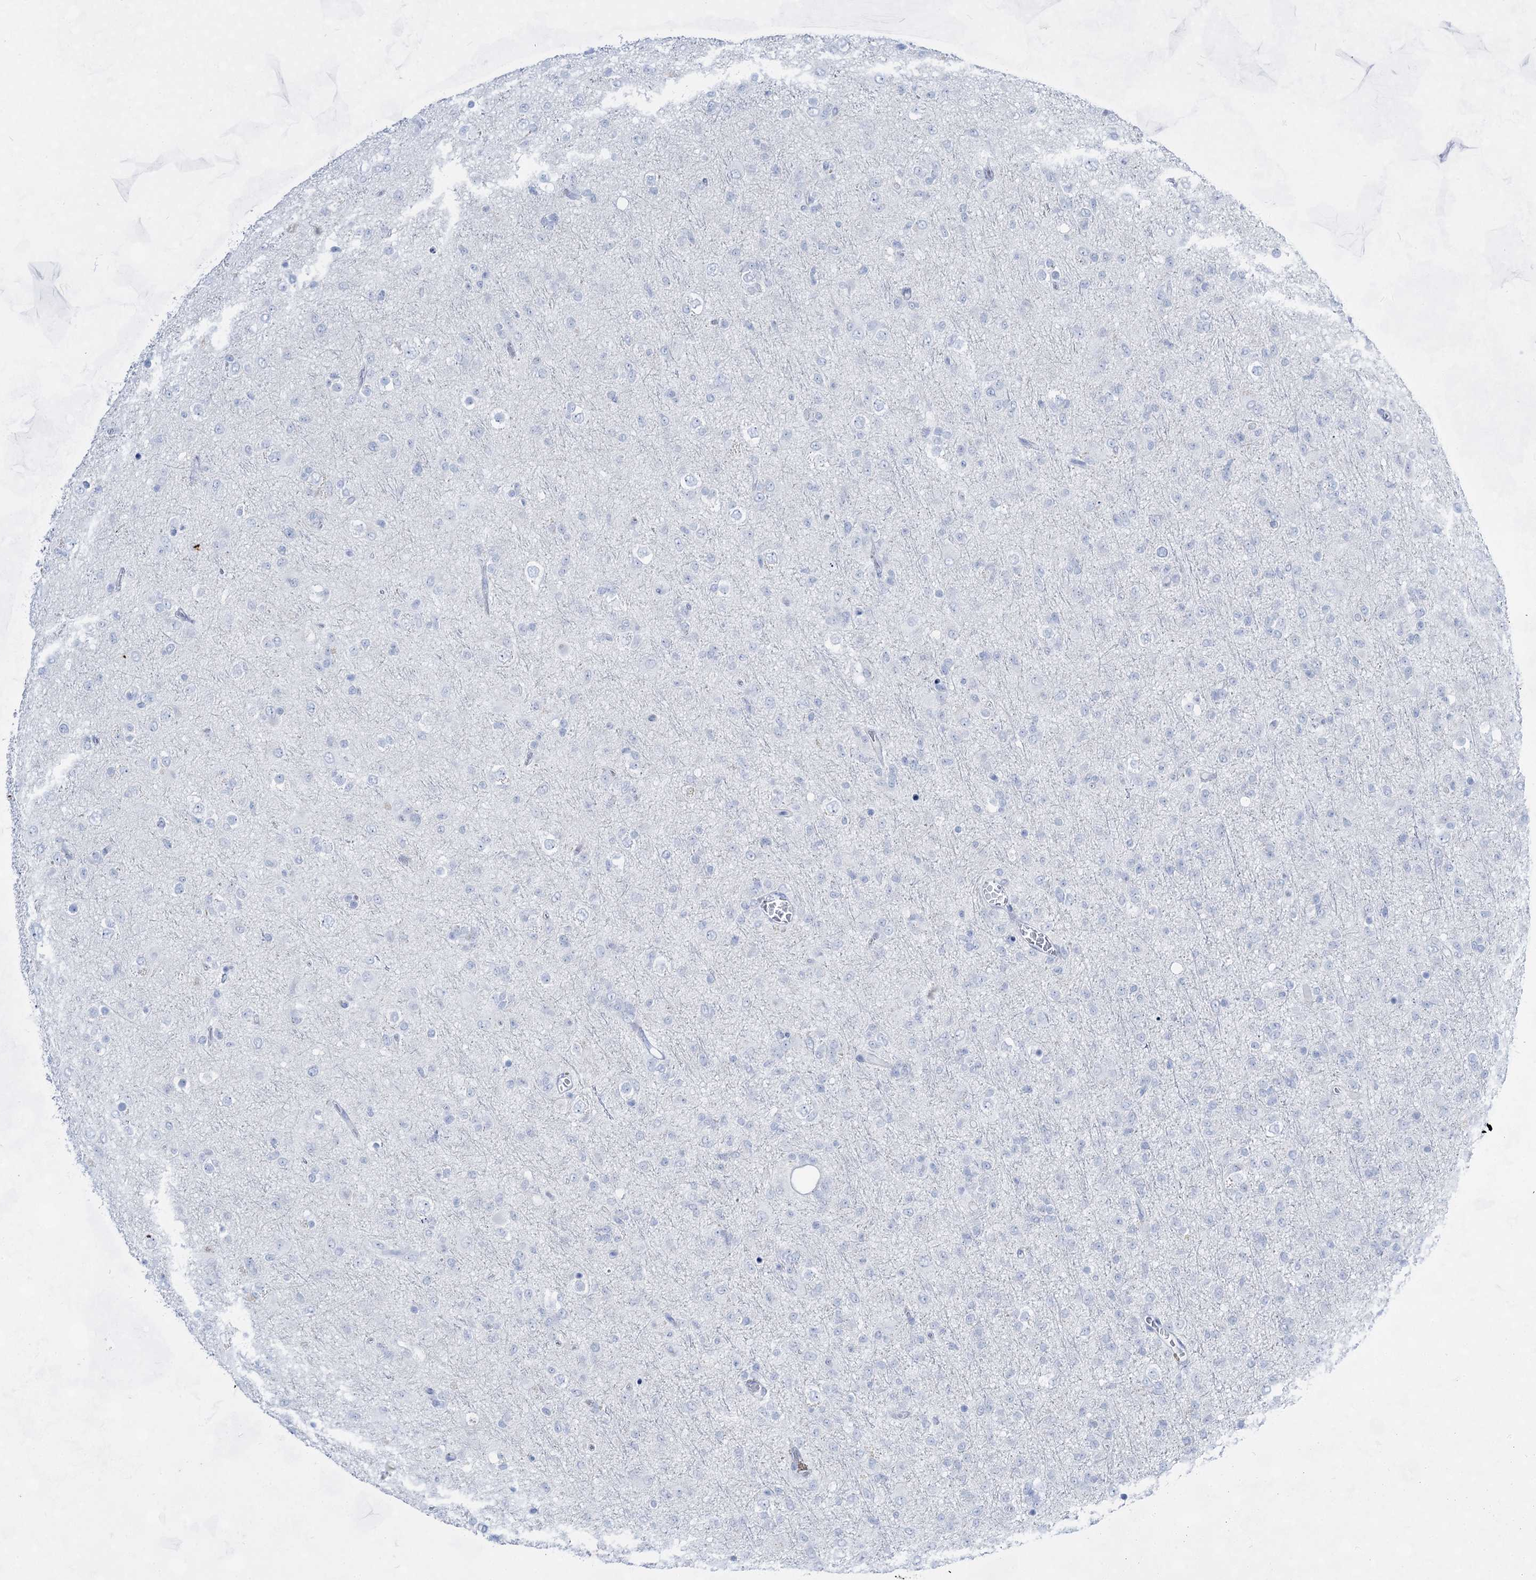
{"staining": {"intensity": "negative", "quantity": "none", "location": "none"}, "tissue": "glioma", "cell_type": "Tumor cells", "image_type": "cancer", "snomed": [{"axis": "morphology", "description": "Glioma, malignant, Low grade"}, {"axis": "topography", "description": "Brain"}], "caption": "This is a micrograph of immunohistochemistry staining of glioma, which shows no positivity in tumor cells.", "gene": "ACRV1", "patient": {"sex": "male", "age": 65}}